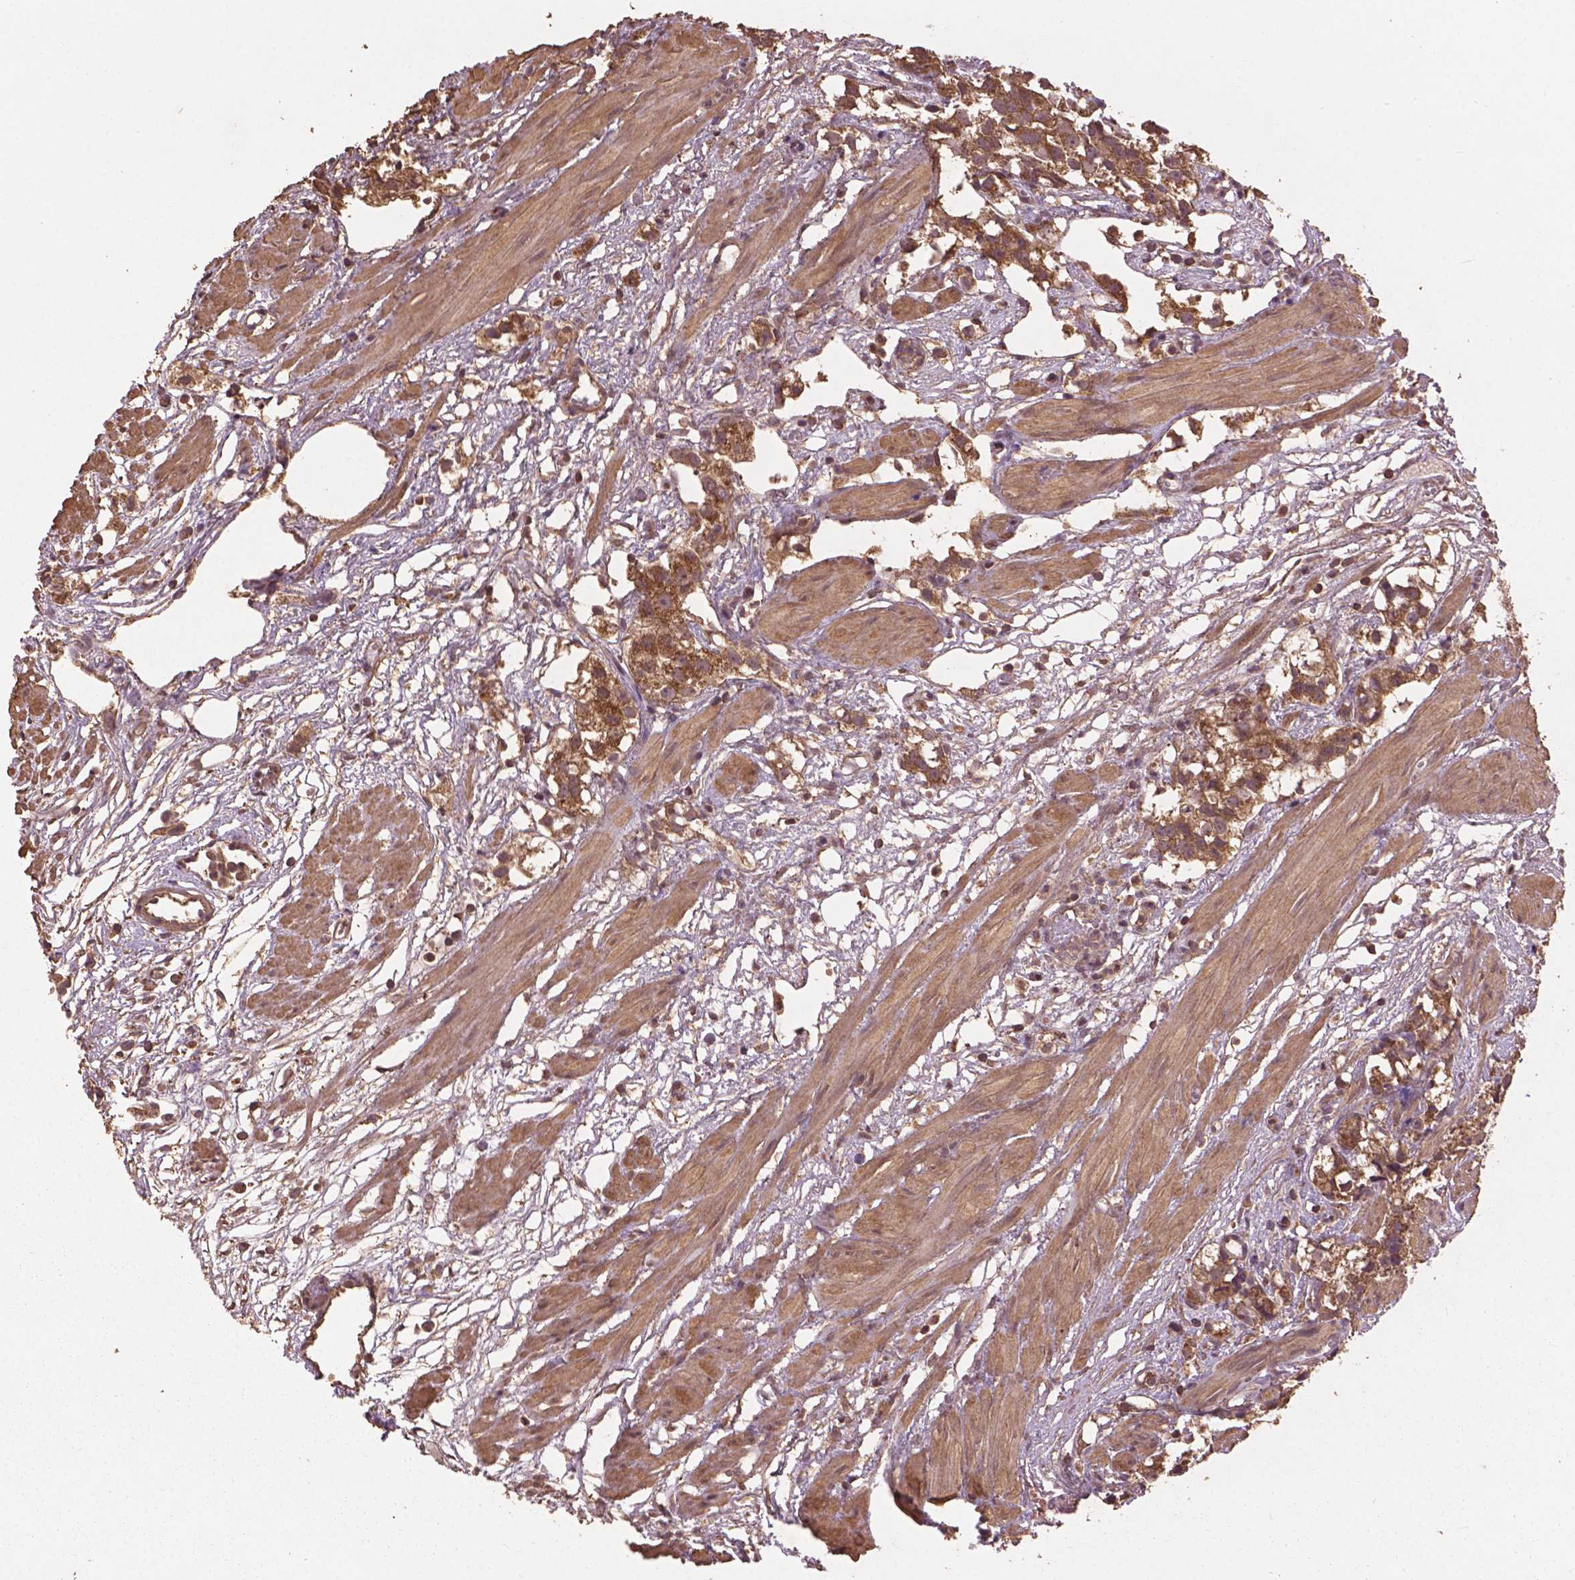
{"staining": {"intensity": "moderate", "quantity": ">75%", "location": "cytoplasmic/membranous"}, "tissue": "prostate cancer", "cell_type": "Tumor cells", "image_type": "cancer", "snomed": [{"axis": "morphology", "description": "Adenocarcinoma, High grade"}, {"axis": "topography", "description": "Prostate"}], "caption": "Tumor cells display medium levels of moderate cytoplasmic/membranous positivity in about >75% of cells in human adenocarcinoma (high-grade) (prostate).", "gene": "BABAM1", "patient": {"sex": "male", "age": 68}}